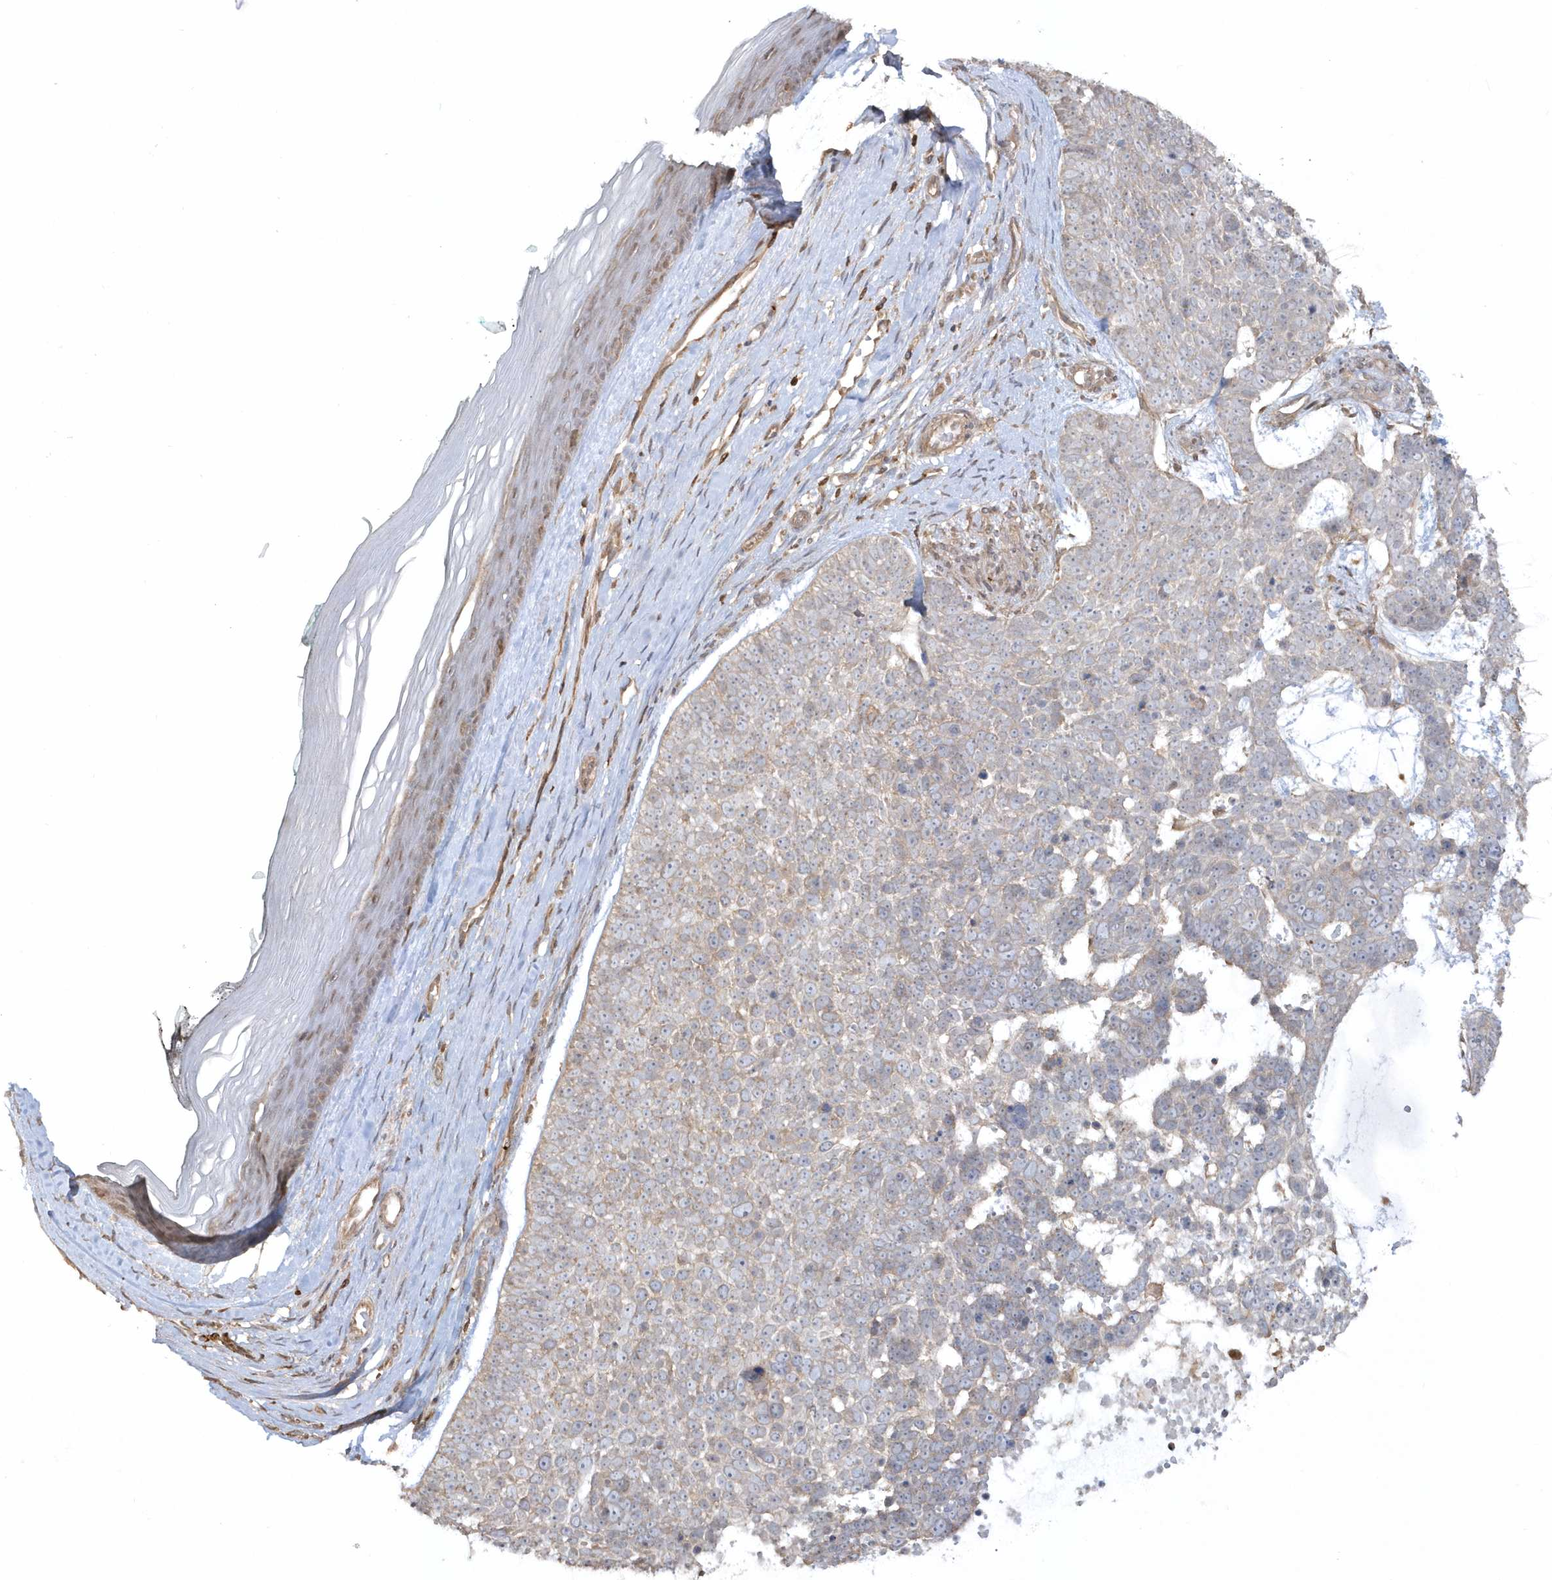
{"staining": {"intensity": "weak", "quantity": "<25%", "location": "cytoplasmic/membranous"}, "tissue": "skin cancer", "cell_type": "Tumor cells", "image_type": "cancer", "snomed": [{"axis": "morphology", "description": "Basal cell carcinoma"}, {"axis": "topography", "description": "Skin"}], "caption": "High power microscopy image of an immunohistochemistry (IHC) photomicrograph of basal cell carcinoma (skin), revealing no significant positivity in tumor cells.", "gene": "BSN", "patient": {"sex": "female", "age": 81}}